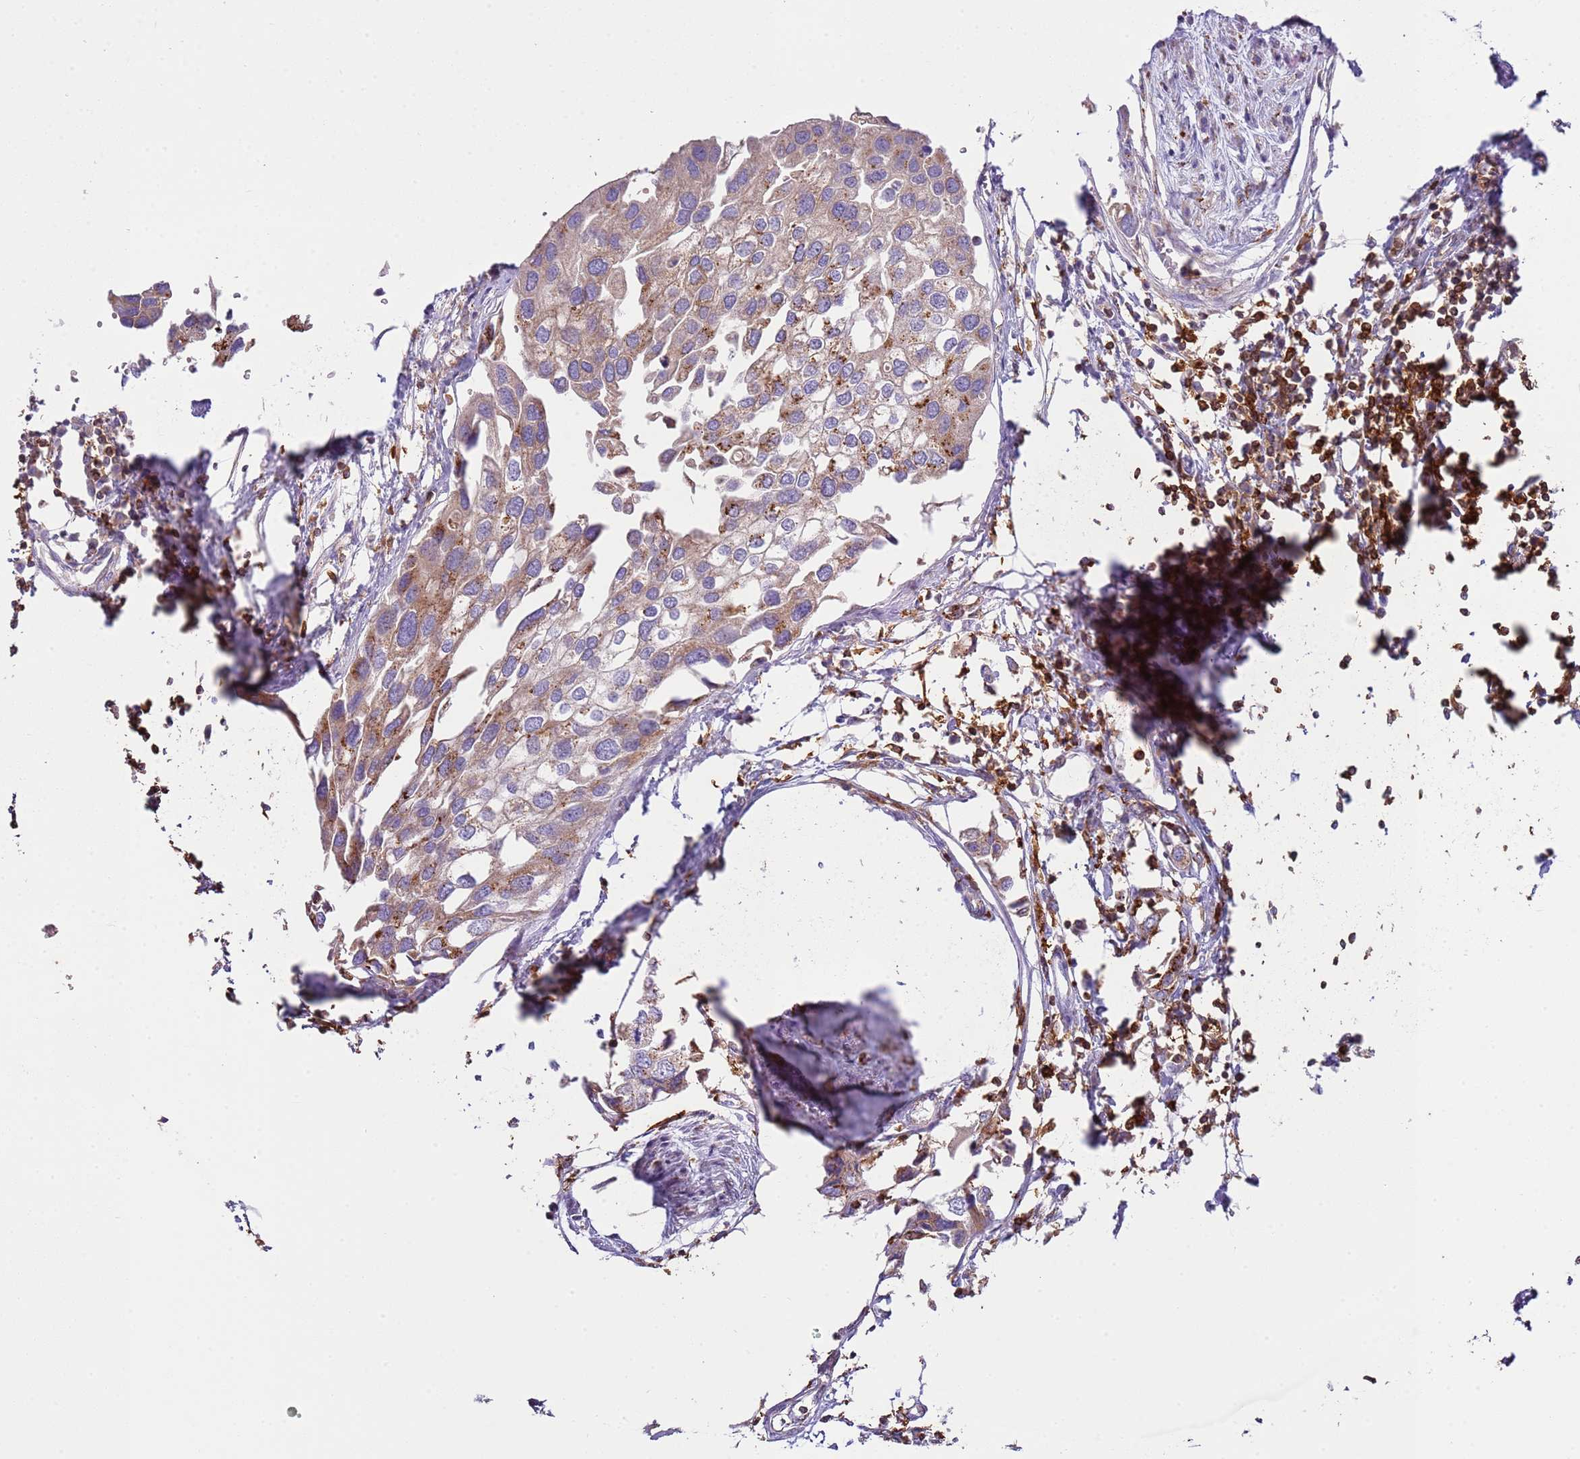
{"staining": {"intensity": "moderate", "quantity": ">75%", "location": "cytoplasmic/membranous"}, "tissue": "urothelial cancer", "cell_type": "Tumor cells", "image_type": "cancer", "snomed": [{"axis": "morphology", "description": "Urothelial carcinoma, High grade"}, {"axis": "topography", "description": "Urinary bladder"}], "caption": "Tumor cells demonstrate moderate cytoplasmic/membranous staining in about >75% of cells in high-grade urothelial carcinoma.", "gene": "TTPAL", "patient": {"sex": "male", "age": 64}}